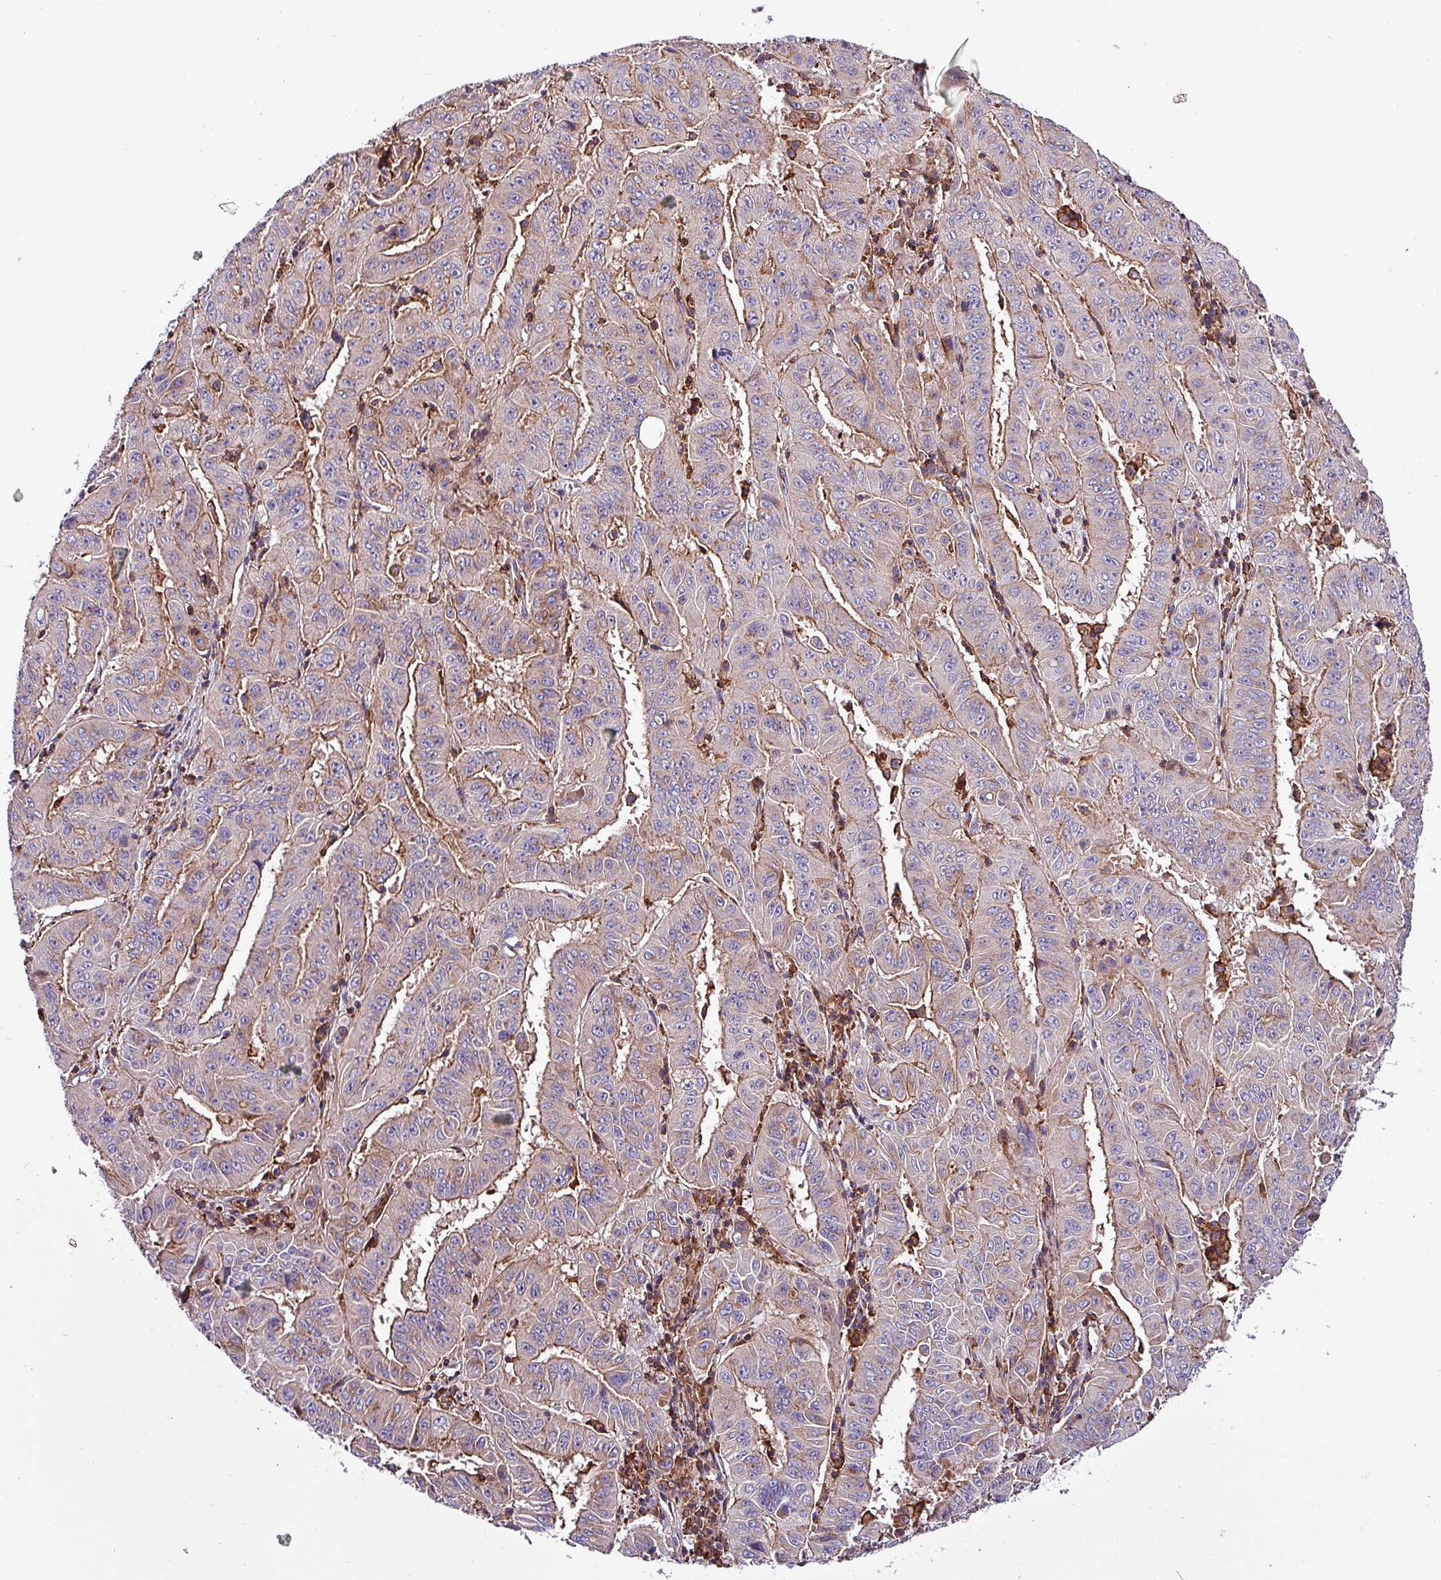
{"staining": {"intensity": "weak", "quantity": "<25%", "location": "cytoplasmic/membranous"}, "tissue": "pancreatic cancer", "cell_type": "Tumor cells", "image_type": "cancer", "snomed": [{"axis": "morphology", "description": "Adenocarcinoma, NOS"}, {"axis": "topography", "description": "Pancreas"}], "caption": "This is an immunohistochemistry photomicrograph of human pancreatic cancer (adenocarcinoma). There is no staining in tumor cells.", "gene": "VAMP4", "patient": {"sex": "male", "age": 63}}